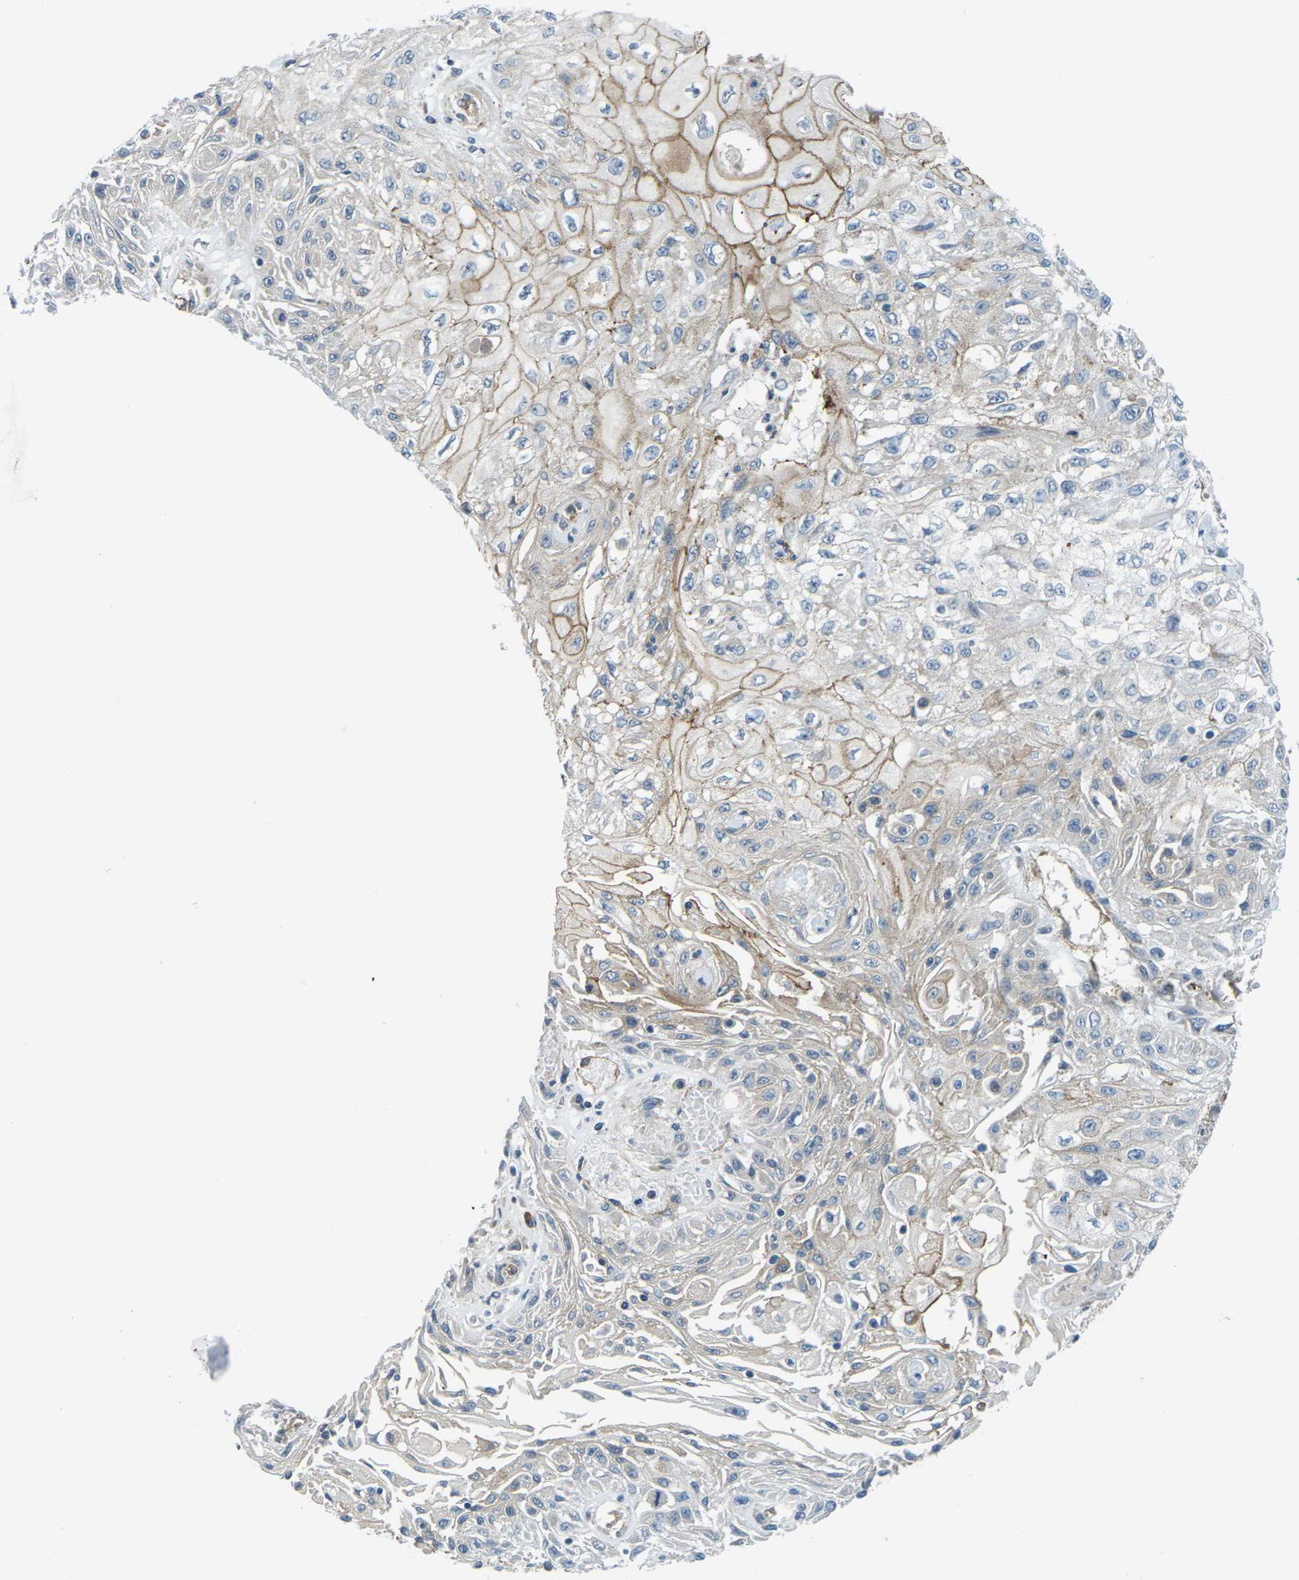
{"staining": {"intensity": "weak", "quantity": "25%-75%", "location": "cytoplasmic/membranous"}, "tissue": "skin cancer", "cell_type": "Tumor cells", "image_type": "cancer", "snomed": [{"axis": "morphology", "description": "Squamous cell carcinoma, NOS"}, {"axis": "topography", "description": "Skin"}], "caption": "Skin squamous cell carcinoma stained with DAB (3,3'-diaminobenzidine) IHC displays low levels of weak cytoplasmic/membranous staining in about 25%-75% of tumor cells.", "gene": "SLC13A3", "patient": {"sex": "male", "age": 75}}